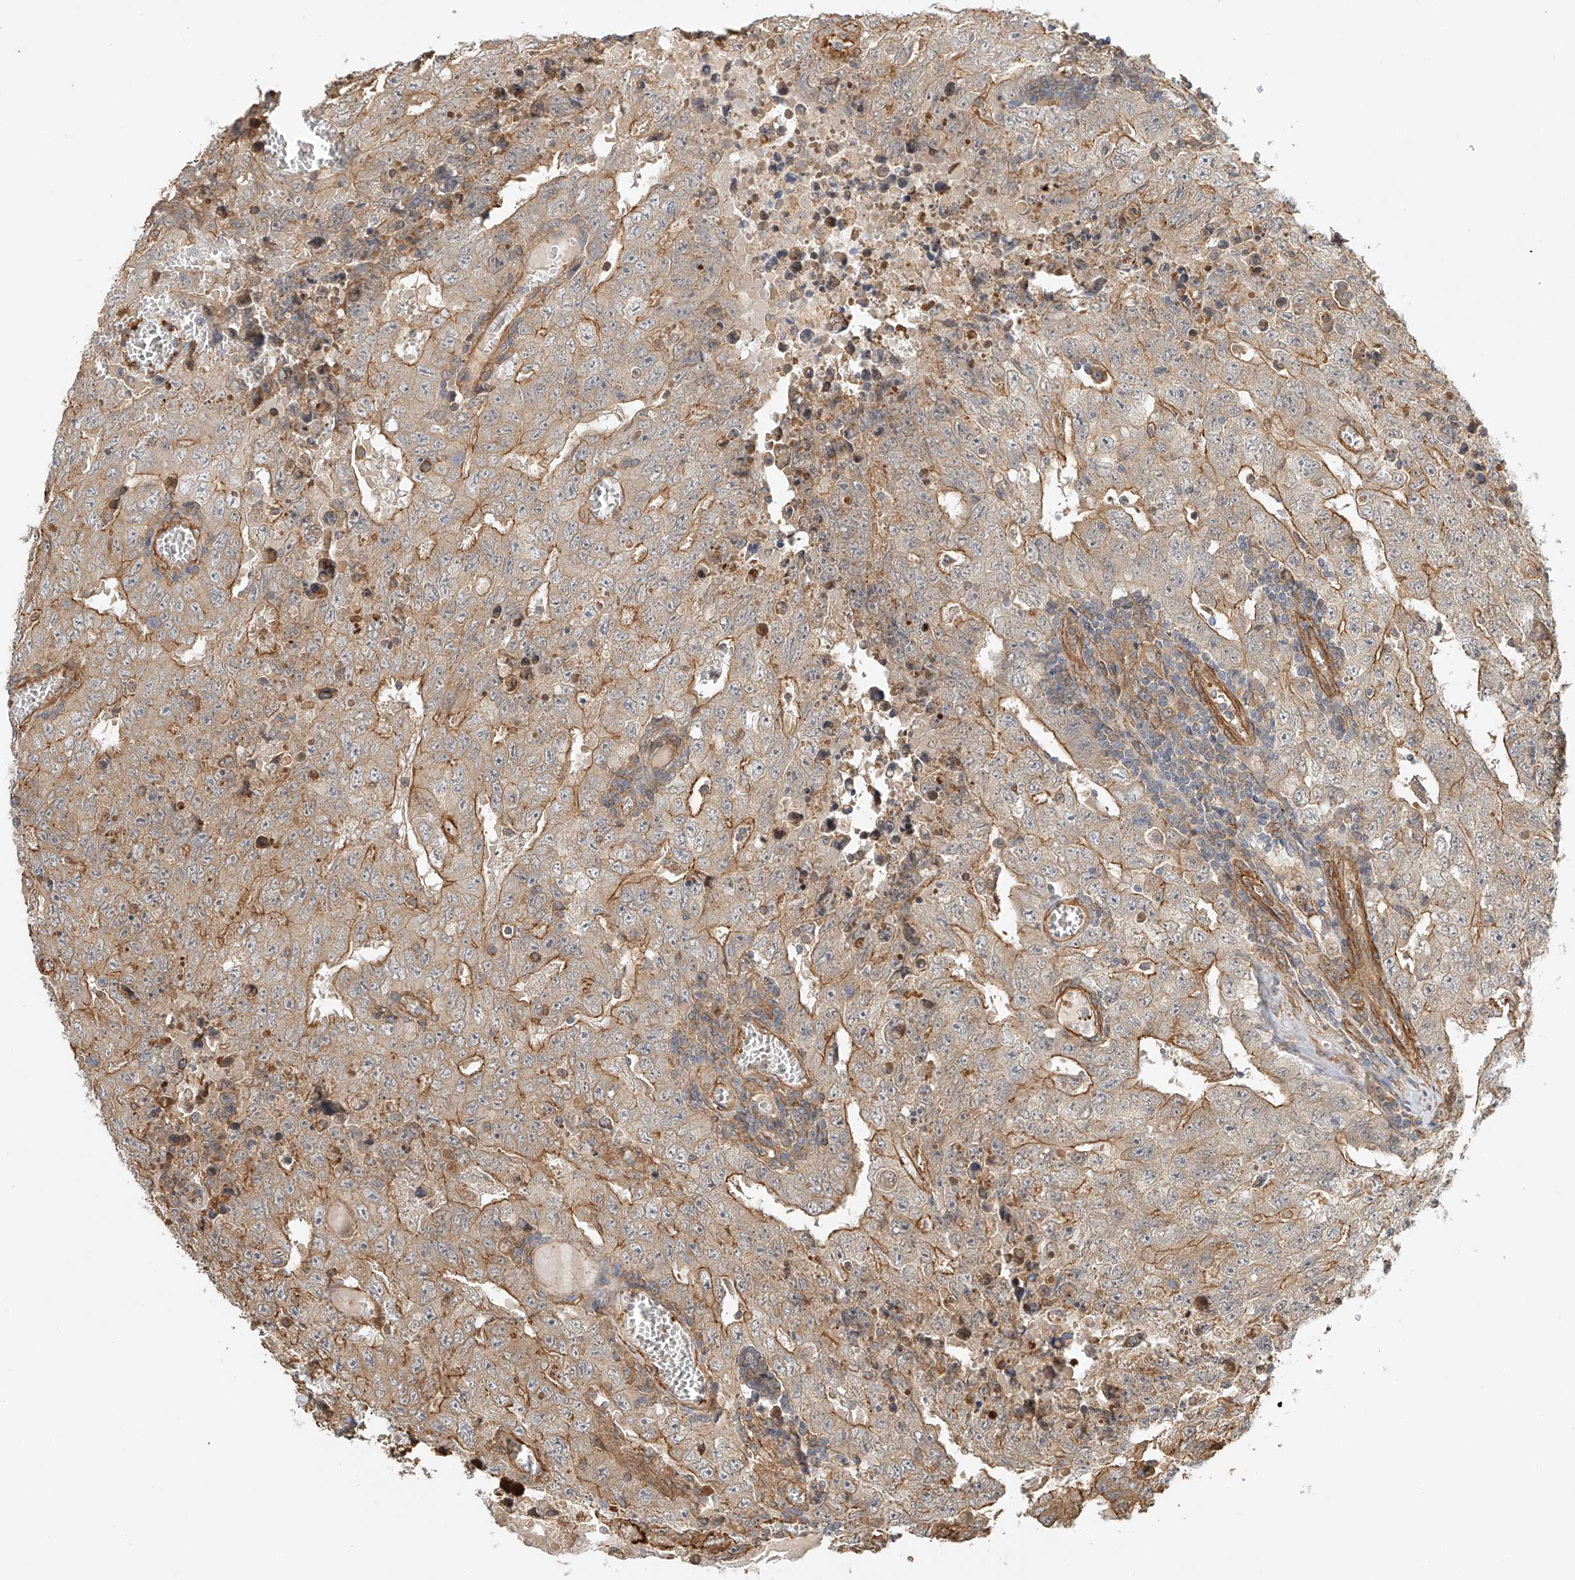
{"staining": {"intensity": "moderate", "quantity": "25%-75%", "location": "cytoplasmic/membranous"}, "tissue": "testis cancer", "cell_type": "Tumor cells", "image_type": "cancer", "snomed": [{"axis": "morphology", "description": "Carcinoma, Embryonal, NOS"}, {"axis": "topography", "description": "Testis"}], "caption": "Testis cancer (embryonal carcinoma) tissue demonstrates moderate cytoplasmic/membranous expression in about 25%-75% of tumor cells, visualized by immunohistochemistry.", "gene": "CSMD3", "patient": {"sex": "male", "age": 26}}